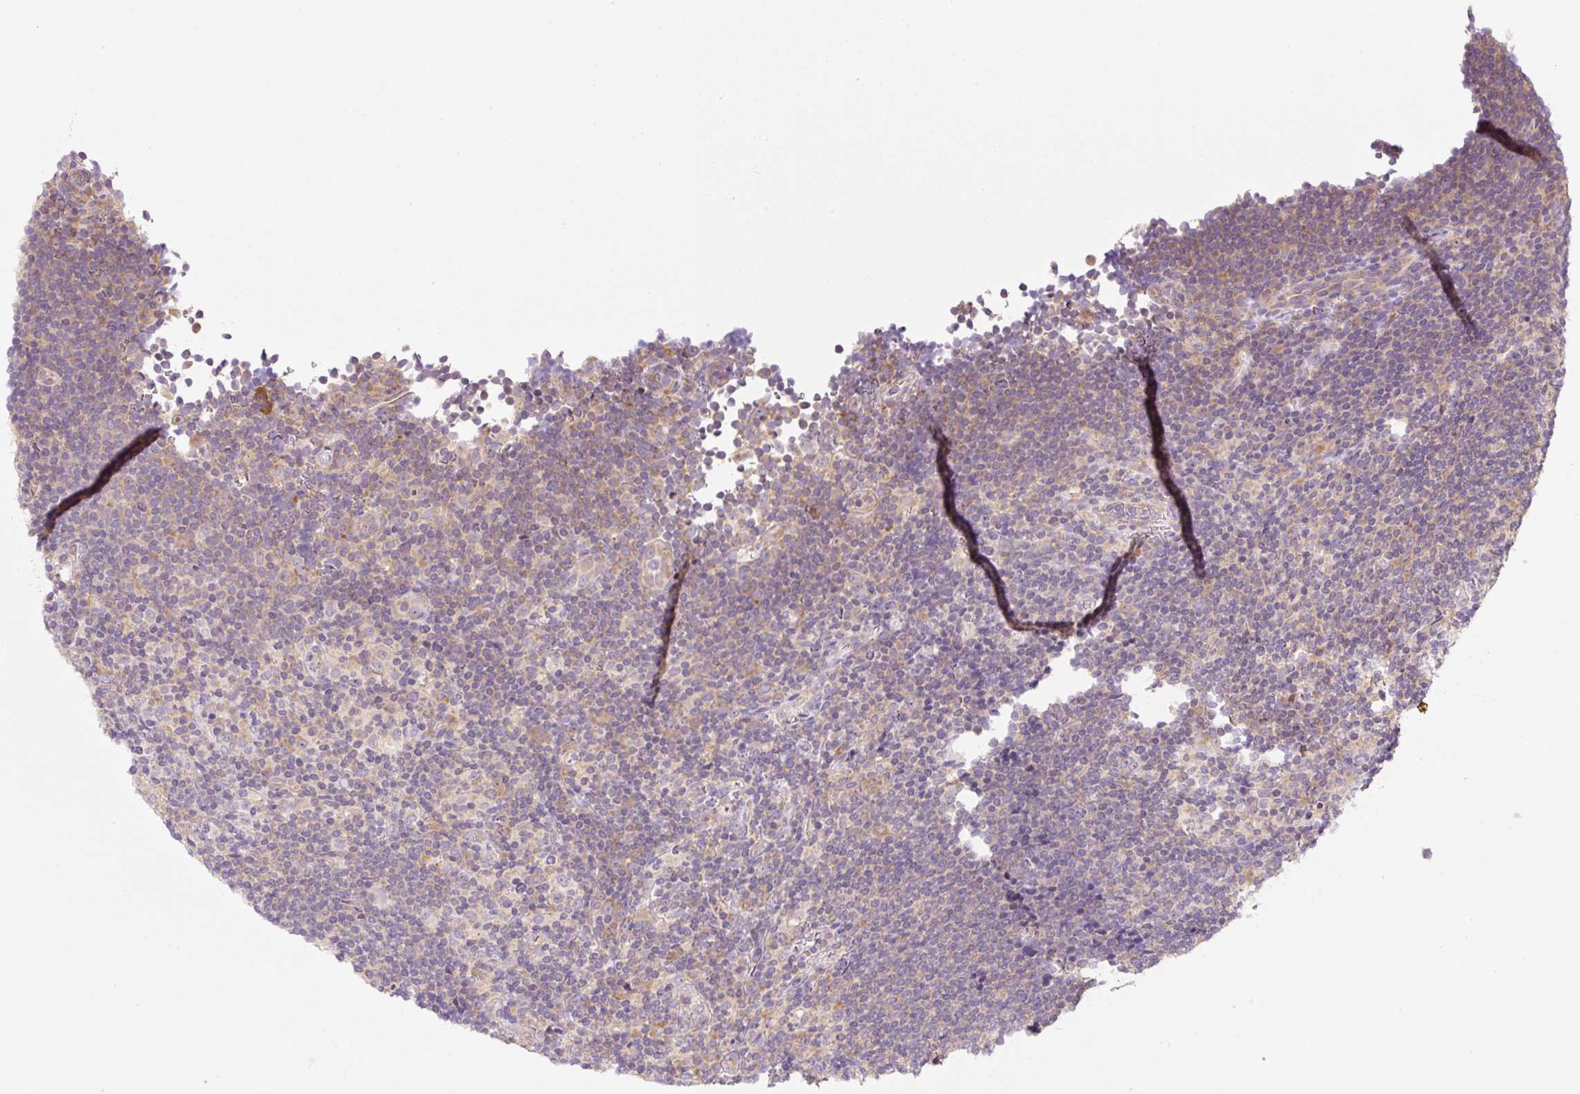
{"staining": {"intensity": "weak", "quantity": "<25%", "location": "cytoplasmic/membranous"}, "tissue": "lymphoma", "cell_type": "Tumor cells", "image_type": "cancer", "snomed": [{"axis": "morphology", "description": "Hodgkin's disease, NOS"}, {"axis": "topography", "description": "Lymph node"}], "caption": "Lymphoma was stained to show a protein in brown. There is no significant expression in tumor cells.", "gene": "RPL18A", "patient": {"sex": "female", "age": 57}}